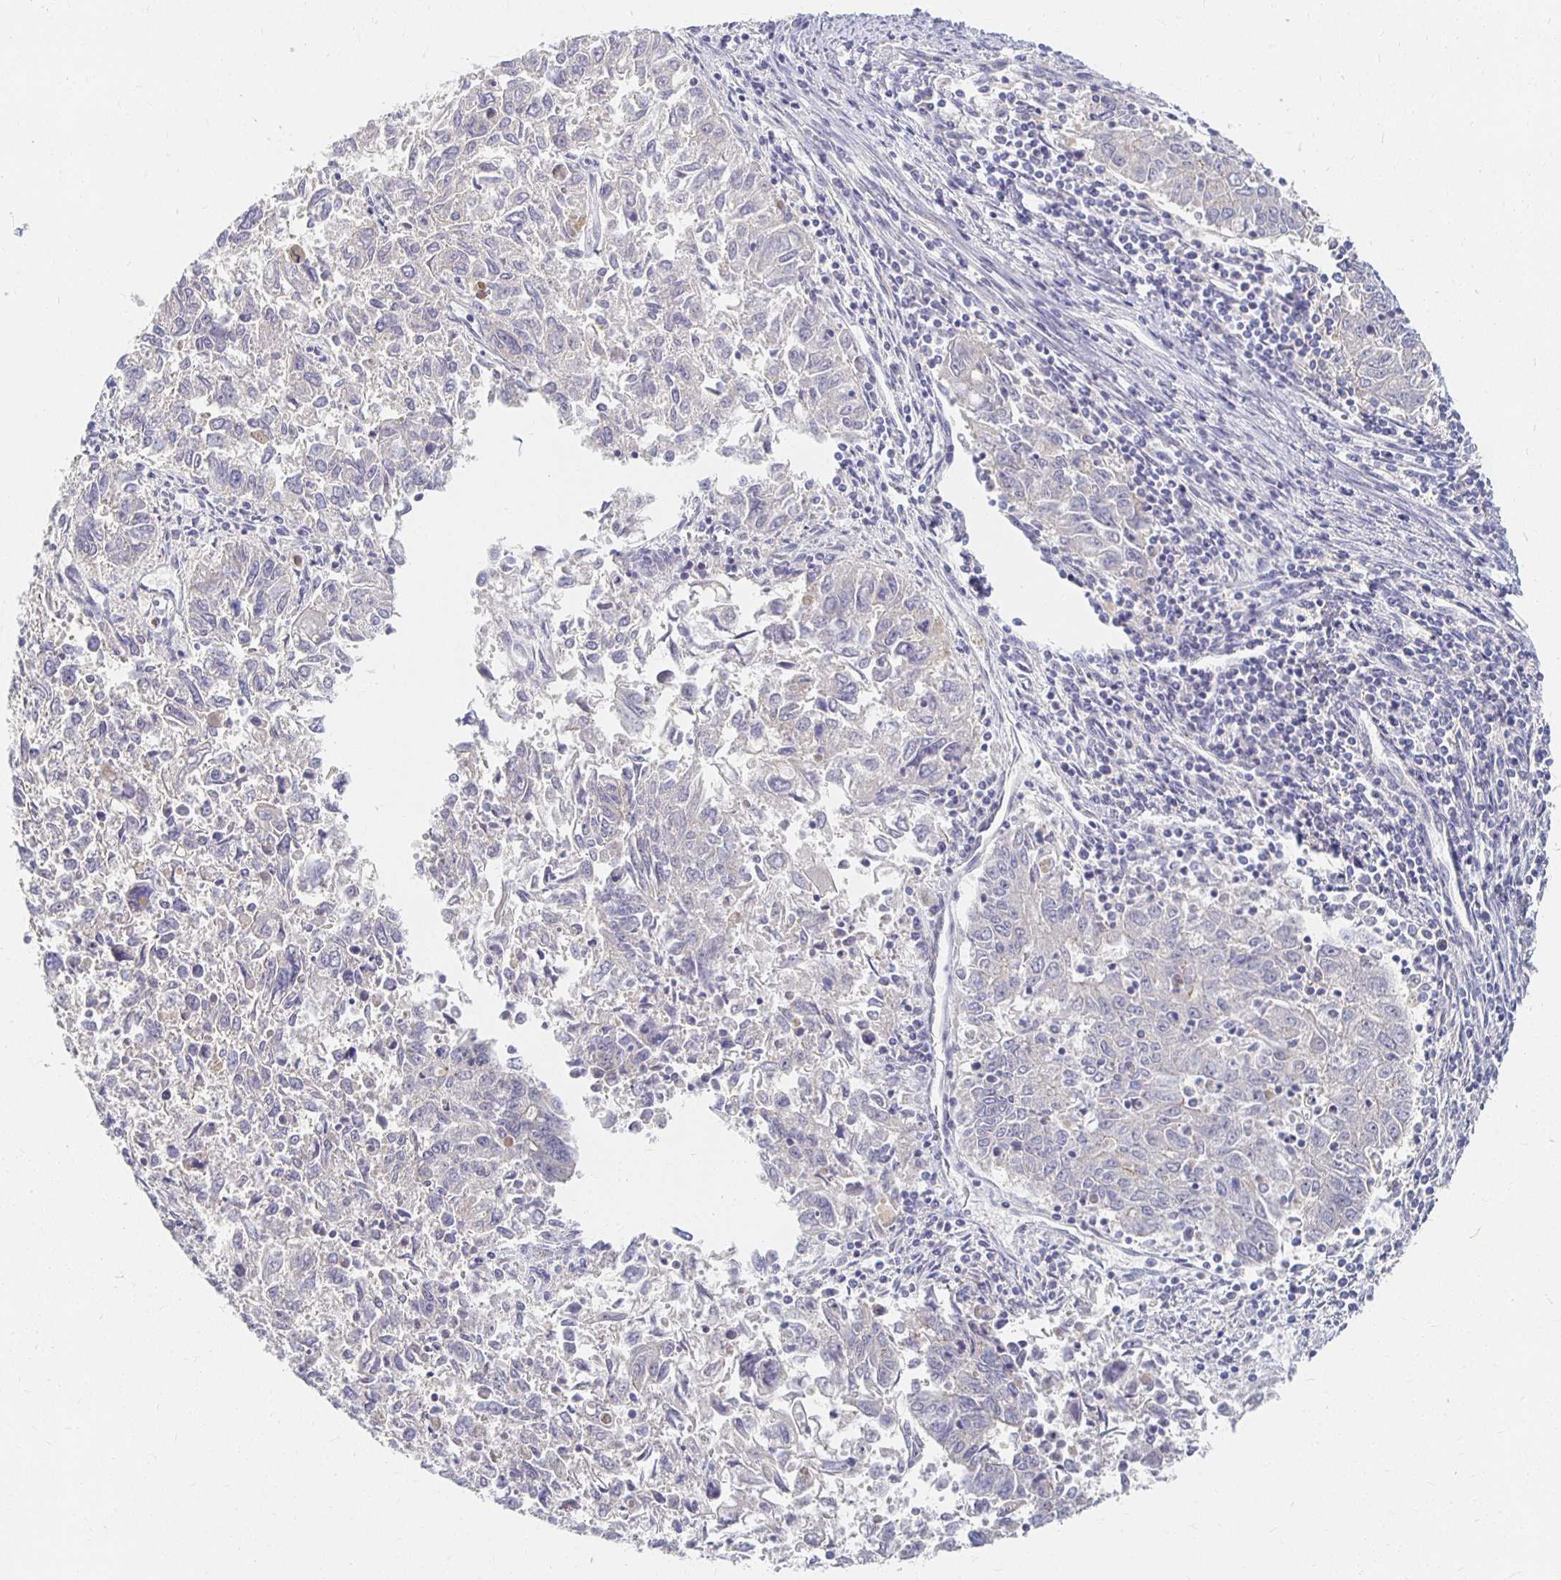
{"staining": {"intensity": "negative", "quantity": "none", "location": "none"}, "tissue": "endometrial cancer", "cell_type": "Tumor cells", "image_type": "cancer", "snomed": [{"axis": "morphology", "description": "Adenocarcinoma, NOS"}, {"axis": "topography", "description": "Endometrium"}], "caption": "Endometrial adenocarcinoma was stained to show a protein in brown. There is no significant staining in tumor cells. (DAB immunohistochemistry with hematoxylin counter stain).", "gene": "FKRP", "patient": {"sex": "female", "age": 42}}